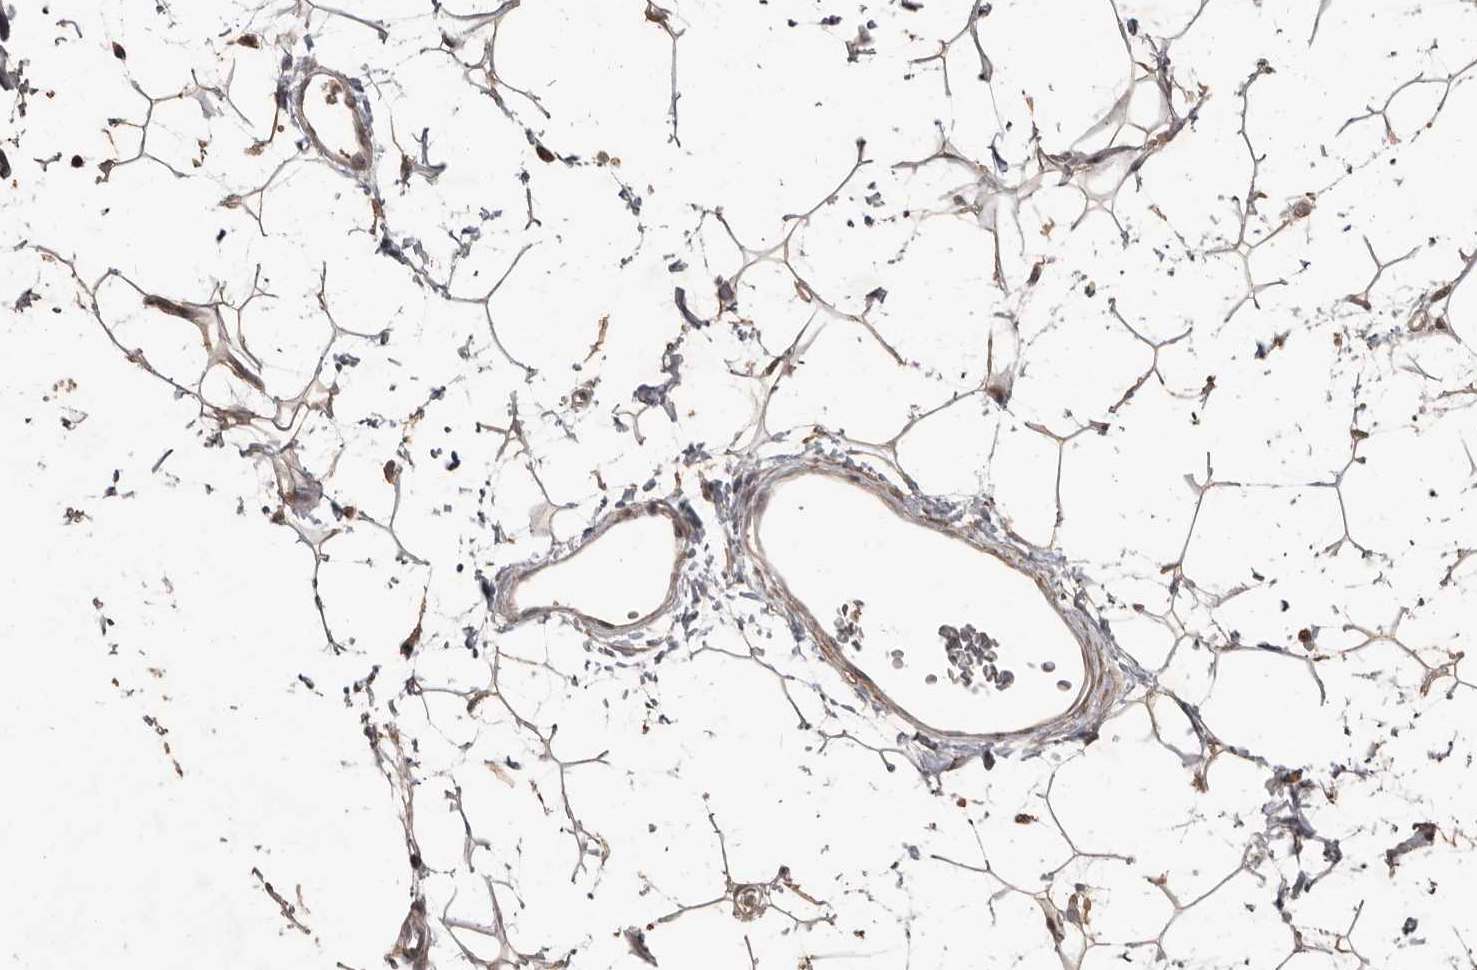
{"staining": {"intensity": "moderate", "quantity": "25%-75%", "location": "cytoplasmic/membranous"}, "tissue": "adipose tissue", "cell_type": "Adipocytes", "image_type": "normal", "snomed": [{"axis": "morphology", "description": "Normal tissue, NOS"}, {"axis": "topography", "description": "Soft tissue"}], "caption": "The photomicrograph demonstrates immunohistochemical staining of normal adipose tissue. There is moderate cytoplasmic/membranous positivity is seen in about 25%-75% of adipocytes.", "gene": "BAMBI", "patient": {"sex": "male", "age": 72}}